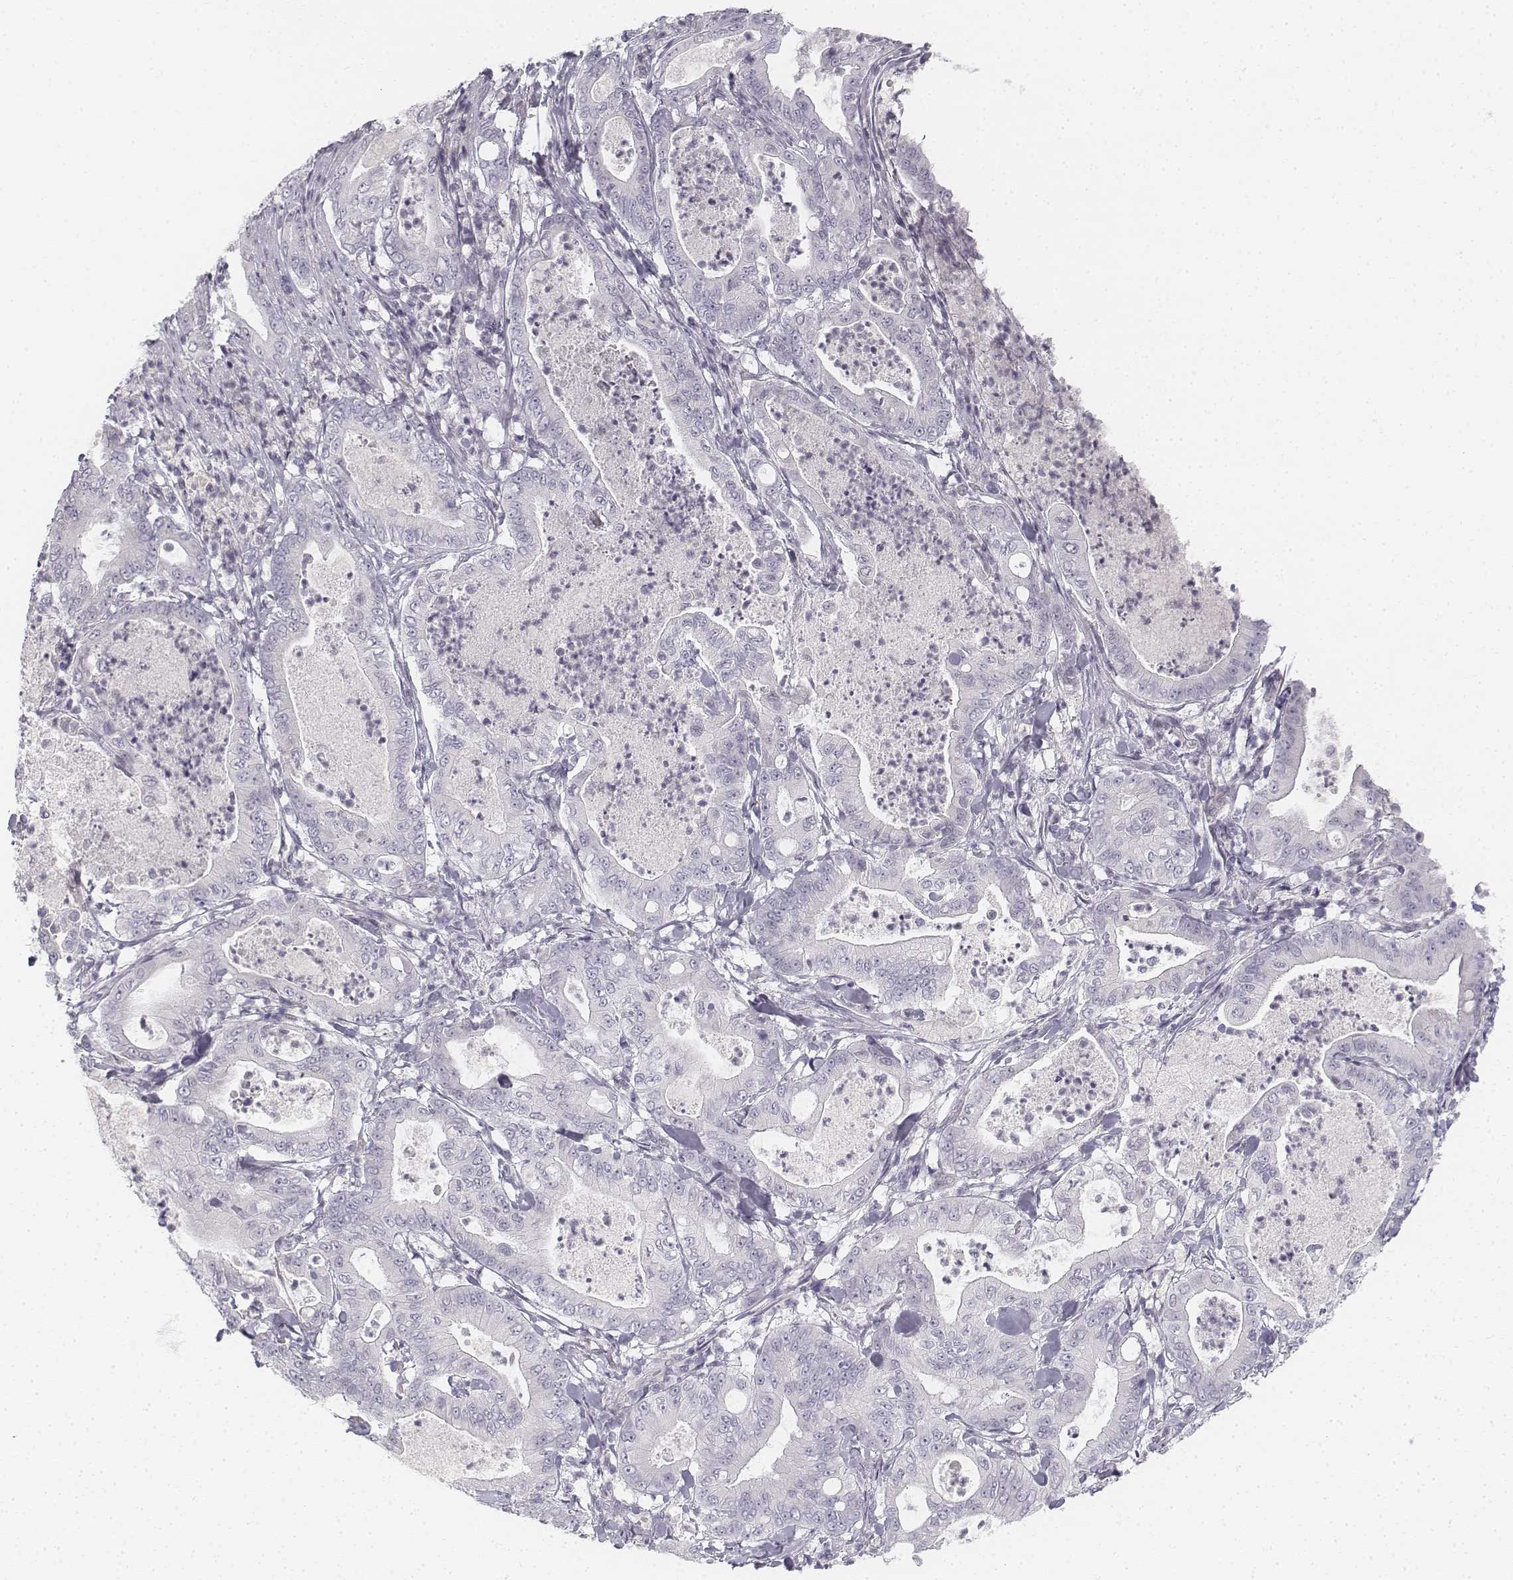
{"staining": {"intensity": "negative", "quantity": "none", "location": "none"}, "tissue": "pancreatic cancer", "cell_type": "Tumor cells", "image_type": "cancer", "snomed": [{"axis": "morphology", "description": "Adenocarcinoma, NOS"}, {"axis": "topography", "description": "Pancreas"}], "caption": "Tumor cells show no significant expression in pancreatic adenocarcinoma.", "gene": "KRTAP2-1", "patient": {"sex": "male", "age": 71}}